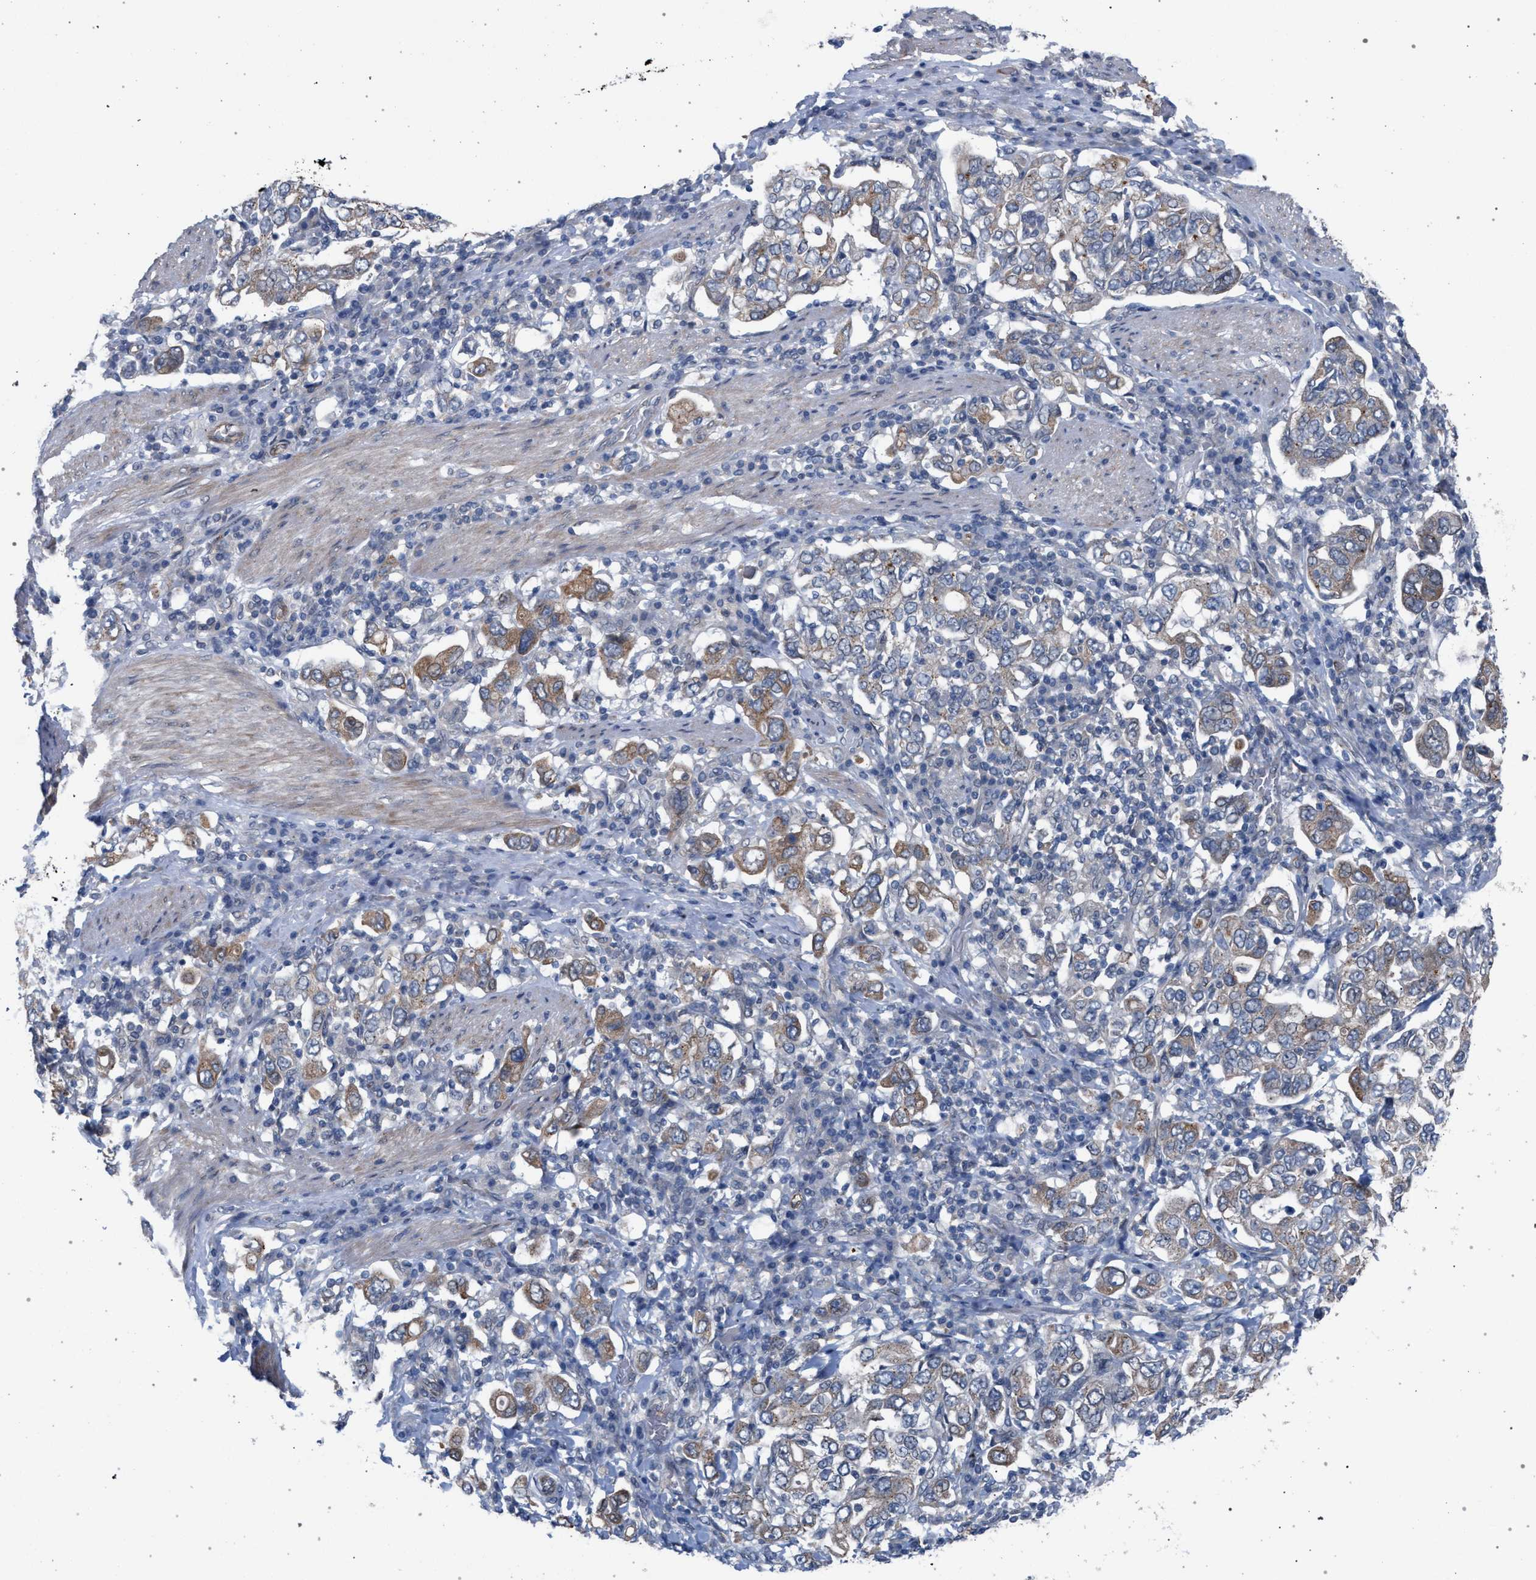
{"staining": {"intensity": "moderate", "quantity": ">75%", "location": "cytoplasmic/membranous"}, "tissue": "stomach cancer", "cell_type": "Tumor cells", "image_type": "cancer", "snomed": [{"axis": "morphology", "description": "Adenocarcinoma, NOS"}, {"axis": "topography", "description": "Stomach, upper"}], "caption": "Immunohistochemistry micrograph of human stomach cancer (adenocarcinoma) stained for a protein (brown), which reveals medium levels of moderate cytoplasmic/membranous positivity in approximately >75% of tumor cells.", "gene": "ARPC5L", "patient": {"sex": "male", "age": 62}}